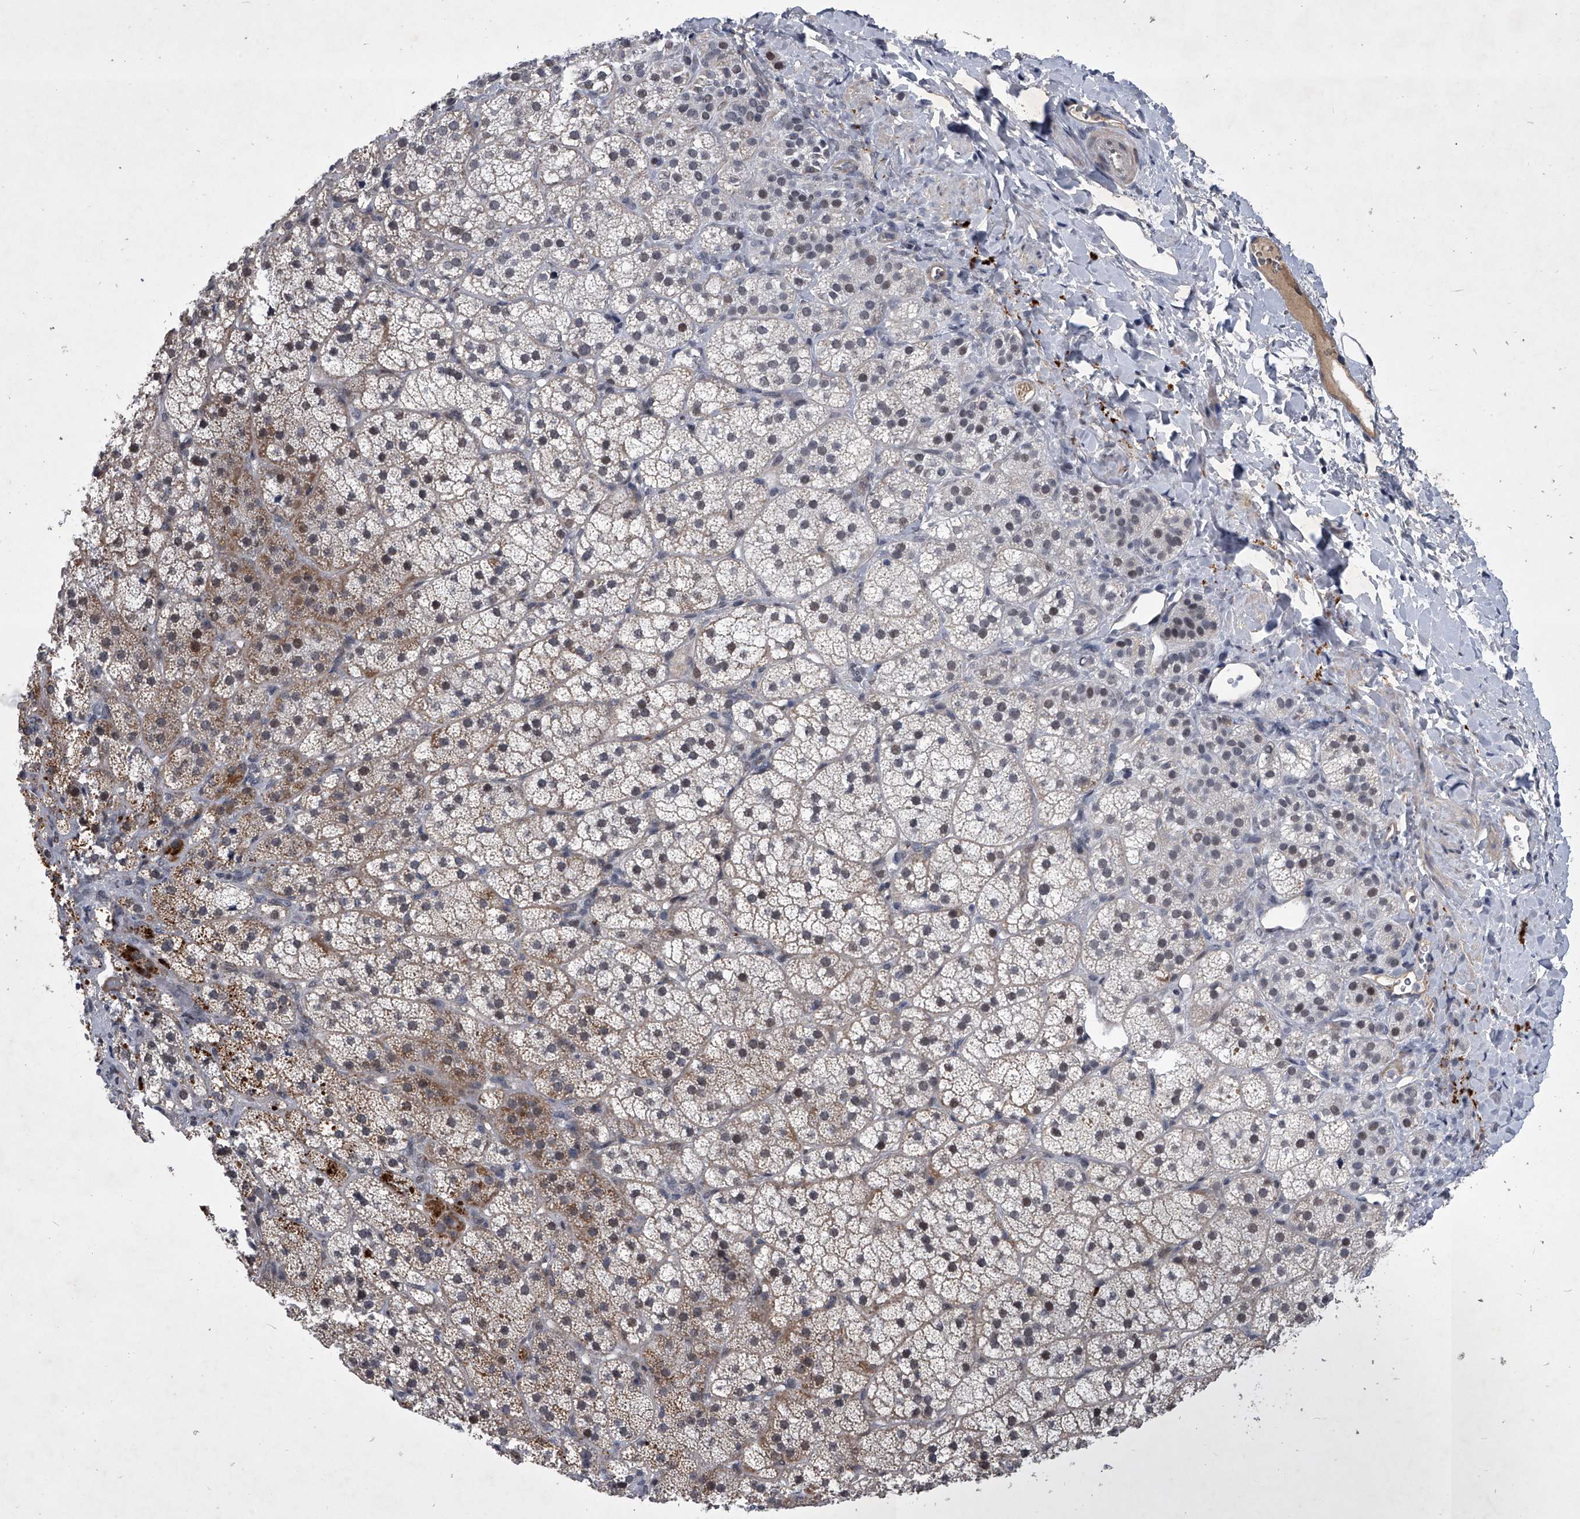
{"staining": {"intensity": "strong", "quantity": "<25%", "location": "cytoplasmic/membranous"}, "tissue": "adrenal gland", "cell_type": "Glandular cells", "image_type": "normal", "snomed": [{"axis": "morphology", "description": "Normal tissue, NOS"}, {"axis": "topography", "description": "Adrenal gland"}], "caption": "Strong cytoplasmic/membranous staining for a protein is seen in about <25% of glandular cells of benign adrenal gland using IHC.", "gene": "ZNF76", "patient": {"sex": "female", "age": 44}}